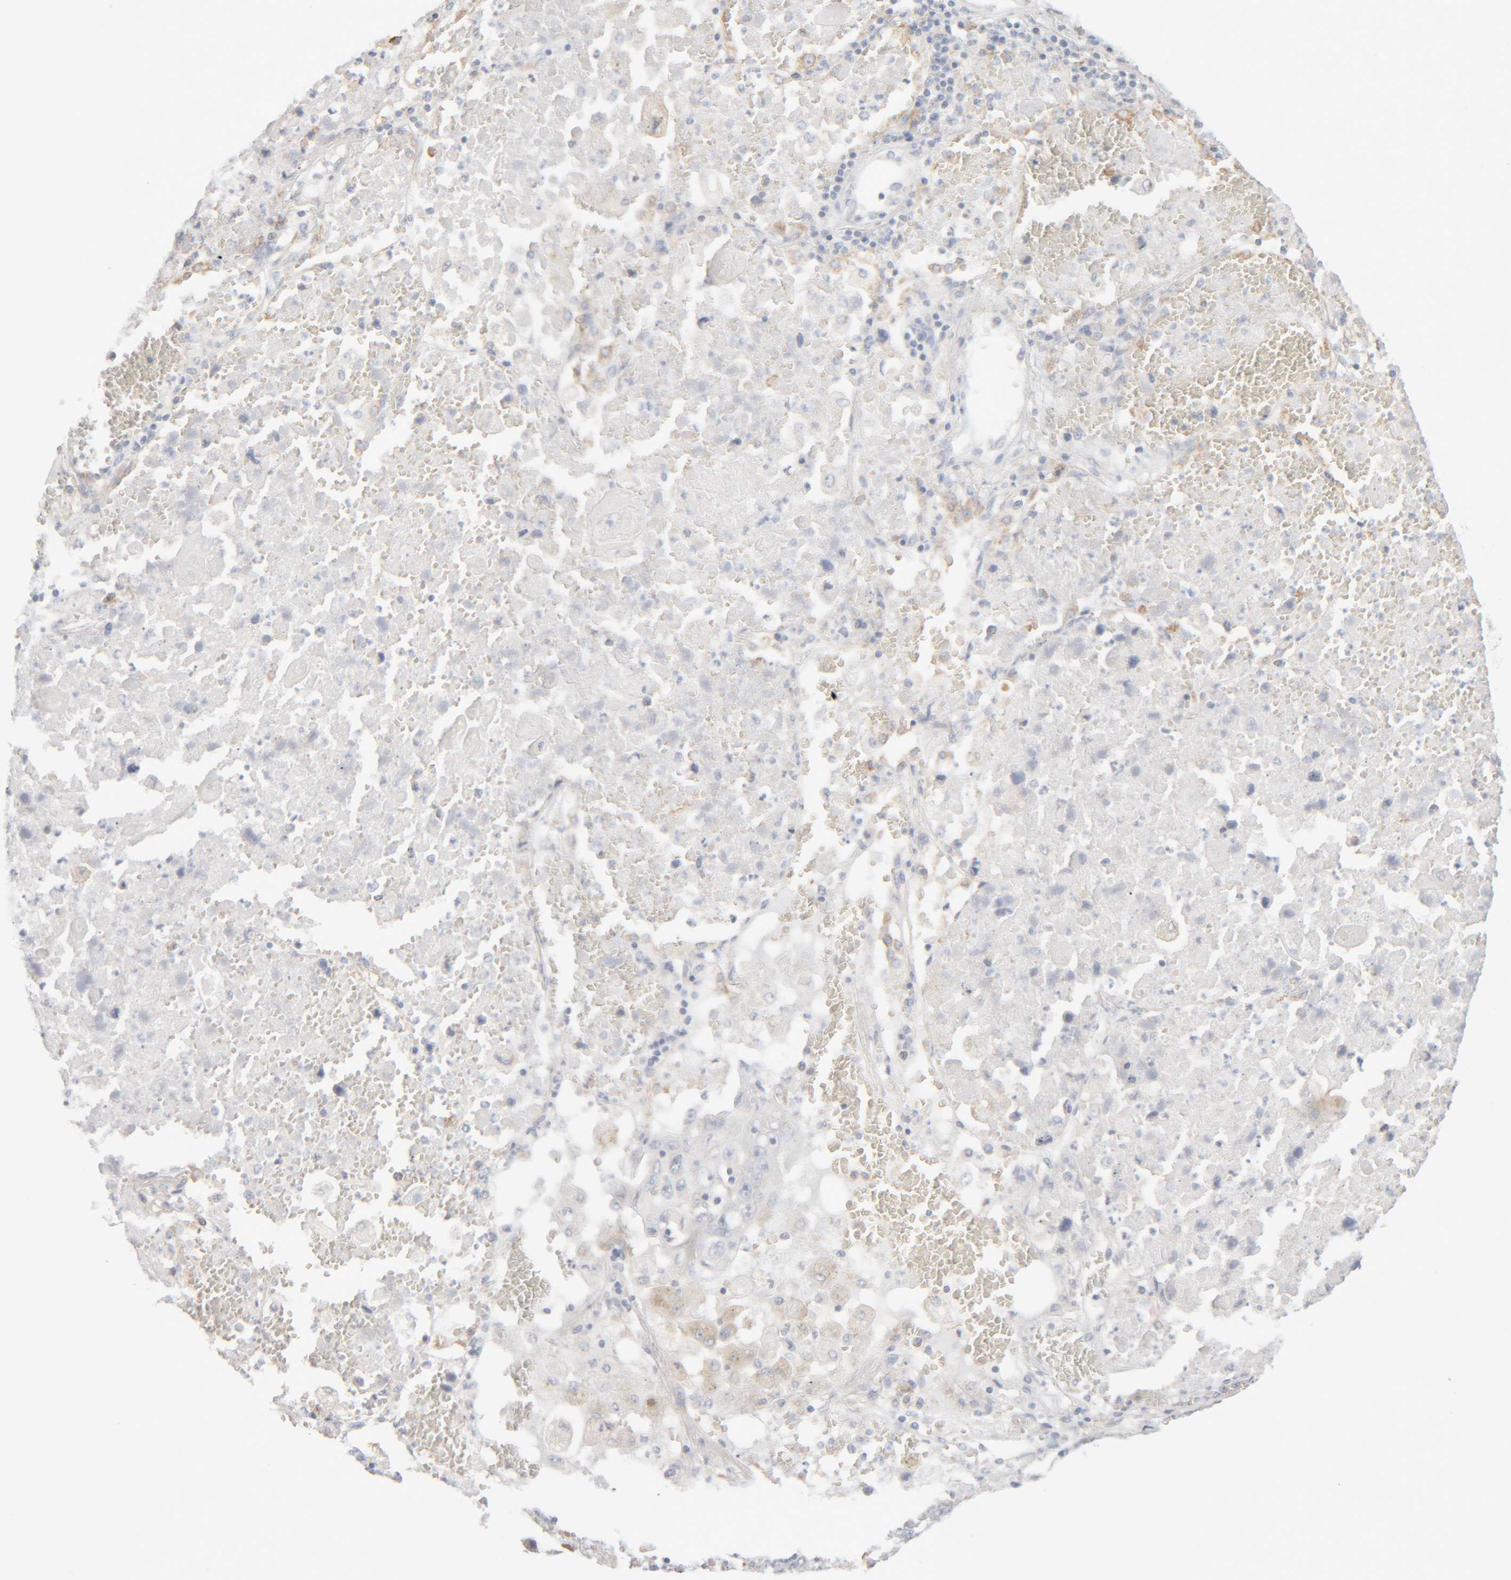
{"staining": {"intensity": "weak", "quantity": "<25%", "location": "cytoplasmic/membranous"}, "tissue": "lung cancer", "cell_type": "Tumor cells", "image_type": "cancer", "snomed": [{"axis": "morphology", "description": "Squamous cell carcinoma, NOS"}, {"axis": "topography", "description": "Lung"}], "caption": "Protein analysis of lung squamous cell carcinoma reveals no significant staining in tumor cells.", "gene": "RIDA", "patient": {"sex": "male", "age": 61}}